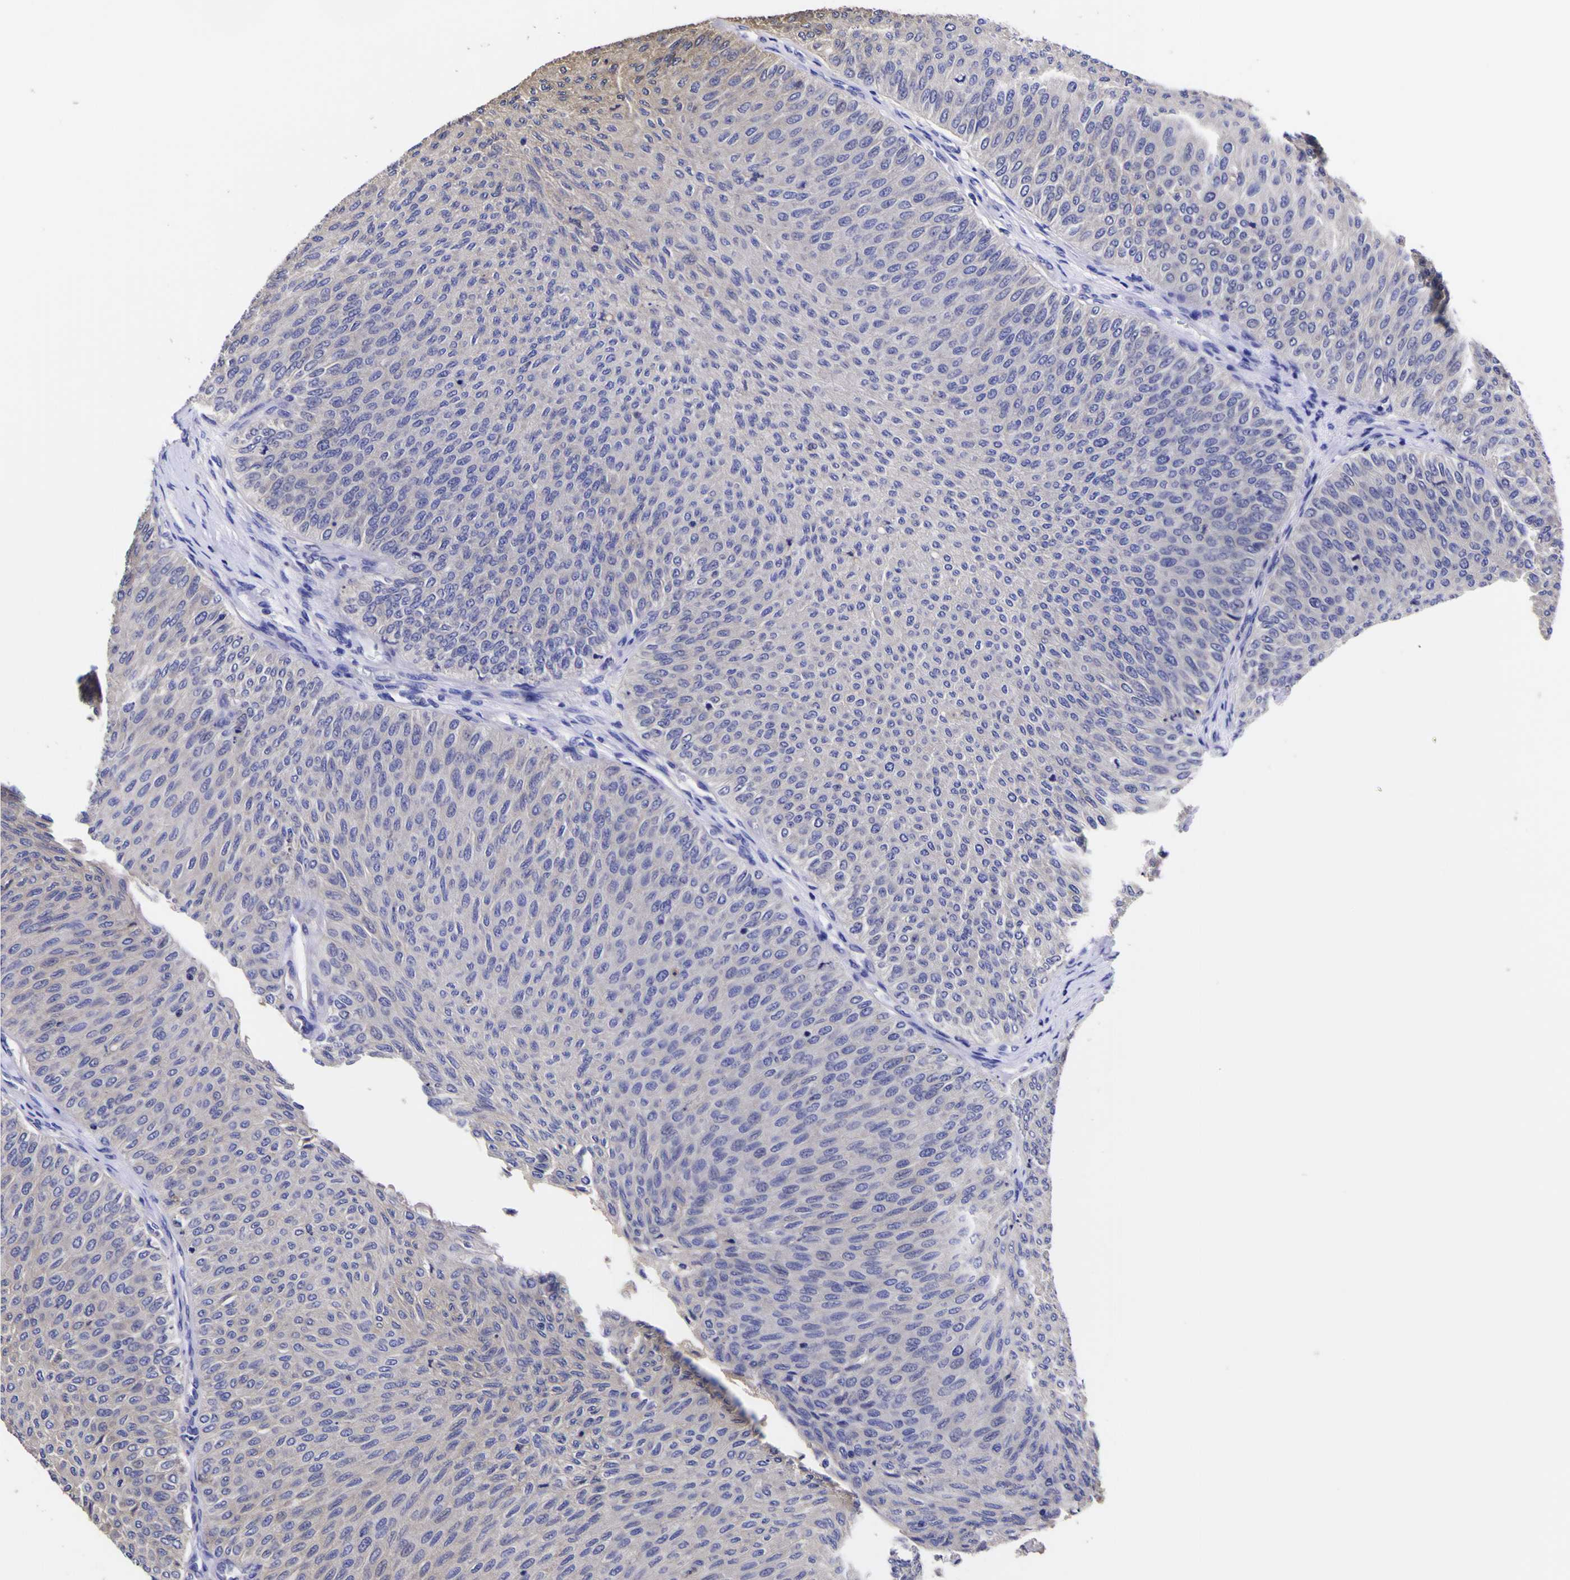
{"staining": {"intensity": "negative", "quantity": "none", "location": "none"}, "tissue": "urothelial cancer", "cell_type": "Tumor cells", "image_type": "cancer", "snomed": [{"axis": "morphology", "description": "Urothelial carcinoma, Low grade"}, {"axis": "topography", "description": "Urinary bladder"}], "caption": "High magnification brightfield microscopy of urothelial cancer stained with DAB (brown) and counterstained with hematoxylin (blue): tumor cells show no significant expression. (DAB immunohistochemistry (IHC) with hematoxylin counter stain).", "gene": "MAPK14", "patient": {"sex": "male", "age": 78}}